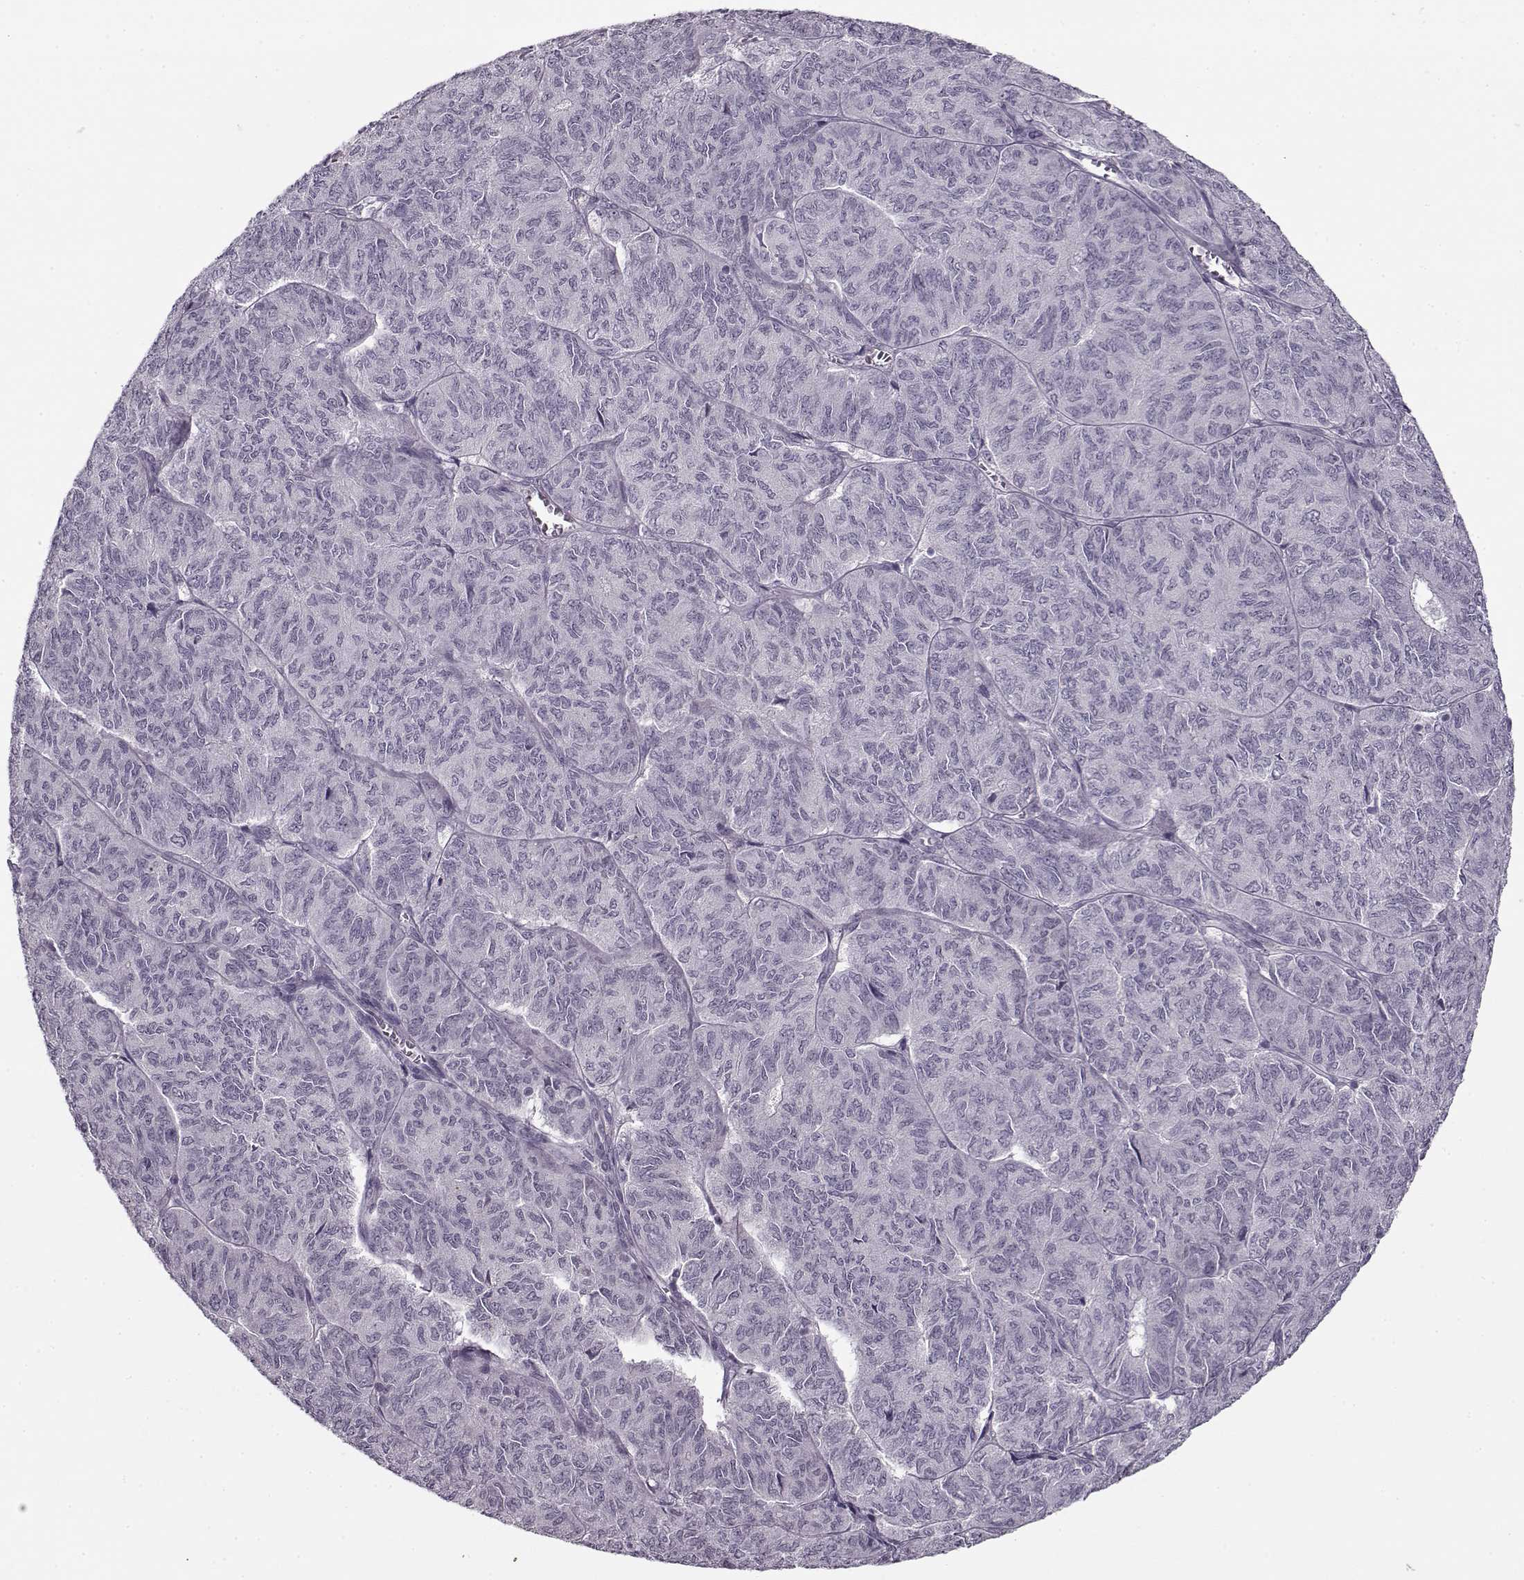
{"staining": {"intensity": "negative", "quantity": "none", "location": "none"}, "tissue": "ovarian cancer", "cell_type": "Tumor cells", "image_type": "cancer", "snomed": [{"axis": "morphology", "description": "Carcinoma, endometroid"}, {"axis": "topography", "description": "Ovary"}], "caption": "This is an IHC photomicrograph of ovarian cancer. There is no expression in tumor cells.", "gene": "PNMT", "patient": {"sex": "female", "age": 80}}